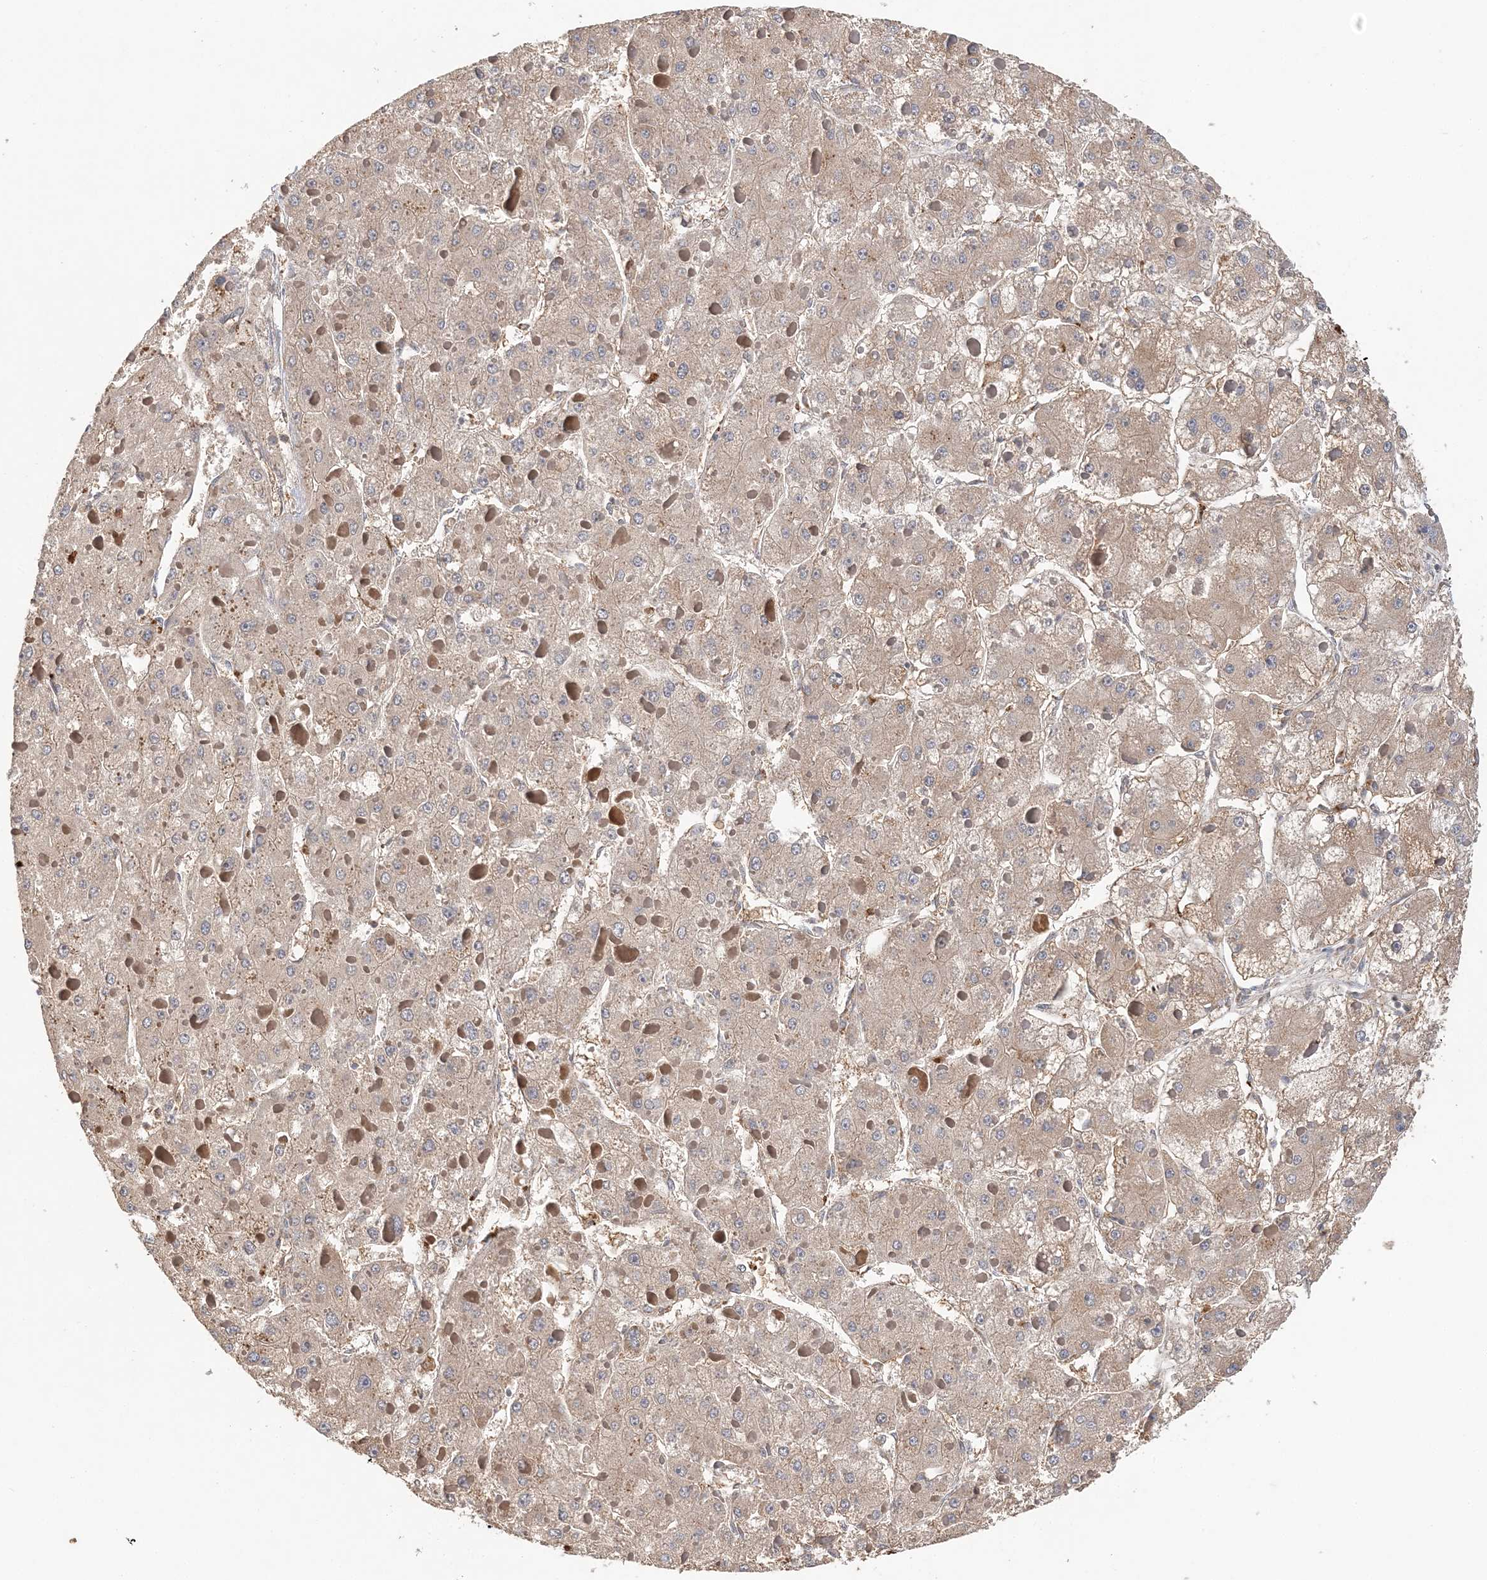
{"staining": {"intensity": "weak", "quantity": ">75%", "location": "cytoplasmic/membranous"}, "tissue": "liver cancer", "cell_type": "Tumor cells", "image_type": "cancer", "snomed": [{"axis": "morphology", "description": "Carcinoma, Hepatocellular, NOS"}, {"axis": "topography", "description": "Liver"}], "caption": "Liver cancer (hepatocellular carcinoma) stained with a protein marker shows weak staining in tumor cells.", "gene": "SYCP3", "patient": {"sex": "female", "age": 73}}